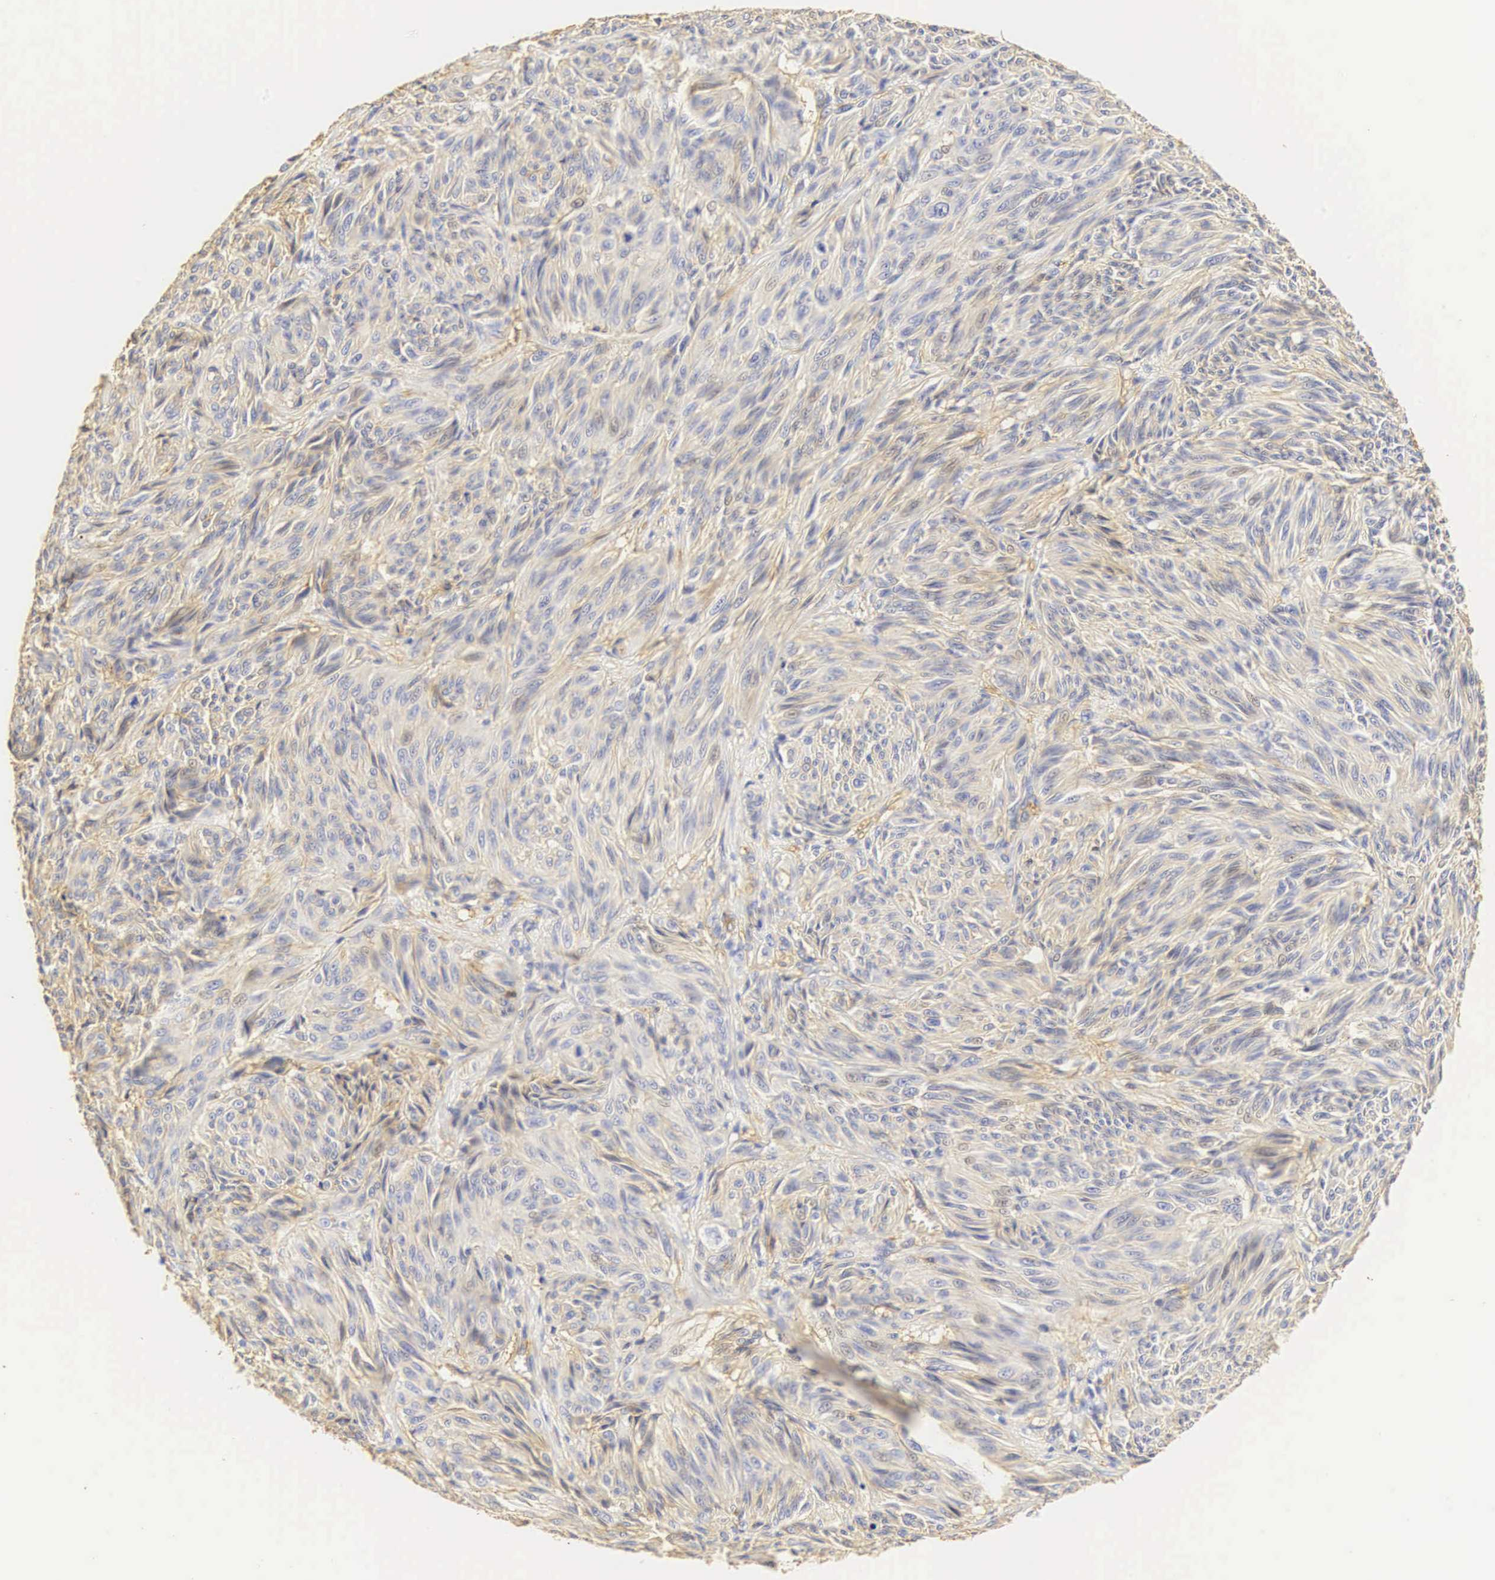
{"staining": {"intensity": "negative", "quantity": "none", "location": "none"}, "tissue": "melanoma", "cell_type": "Tumor cells", "image_type": "cancer", "snomed": [{"axis": "morphology", "description": "Malignant melanoma, NOS"}, {"axis": "topography", "description": "Skin"}], "caption": "Human melanoma stained for a protein using IHC shows no expression in tumor cells.", "gene": "CD99", "patient": {"sex": "male", "age": 54}}